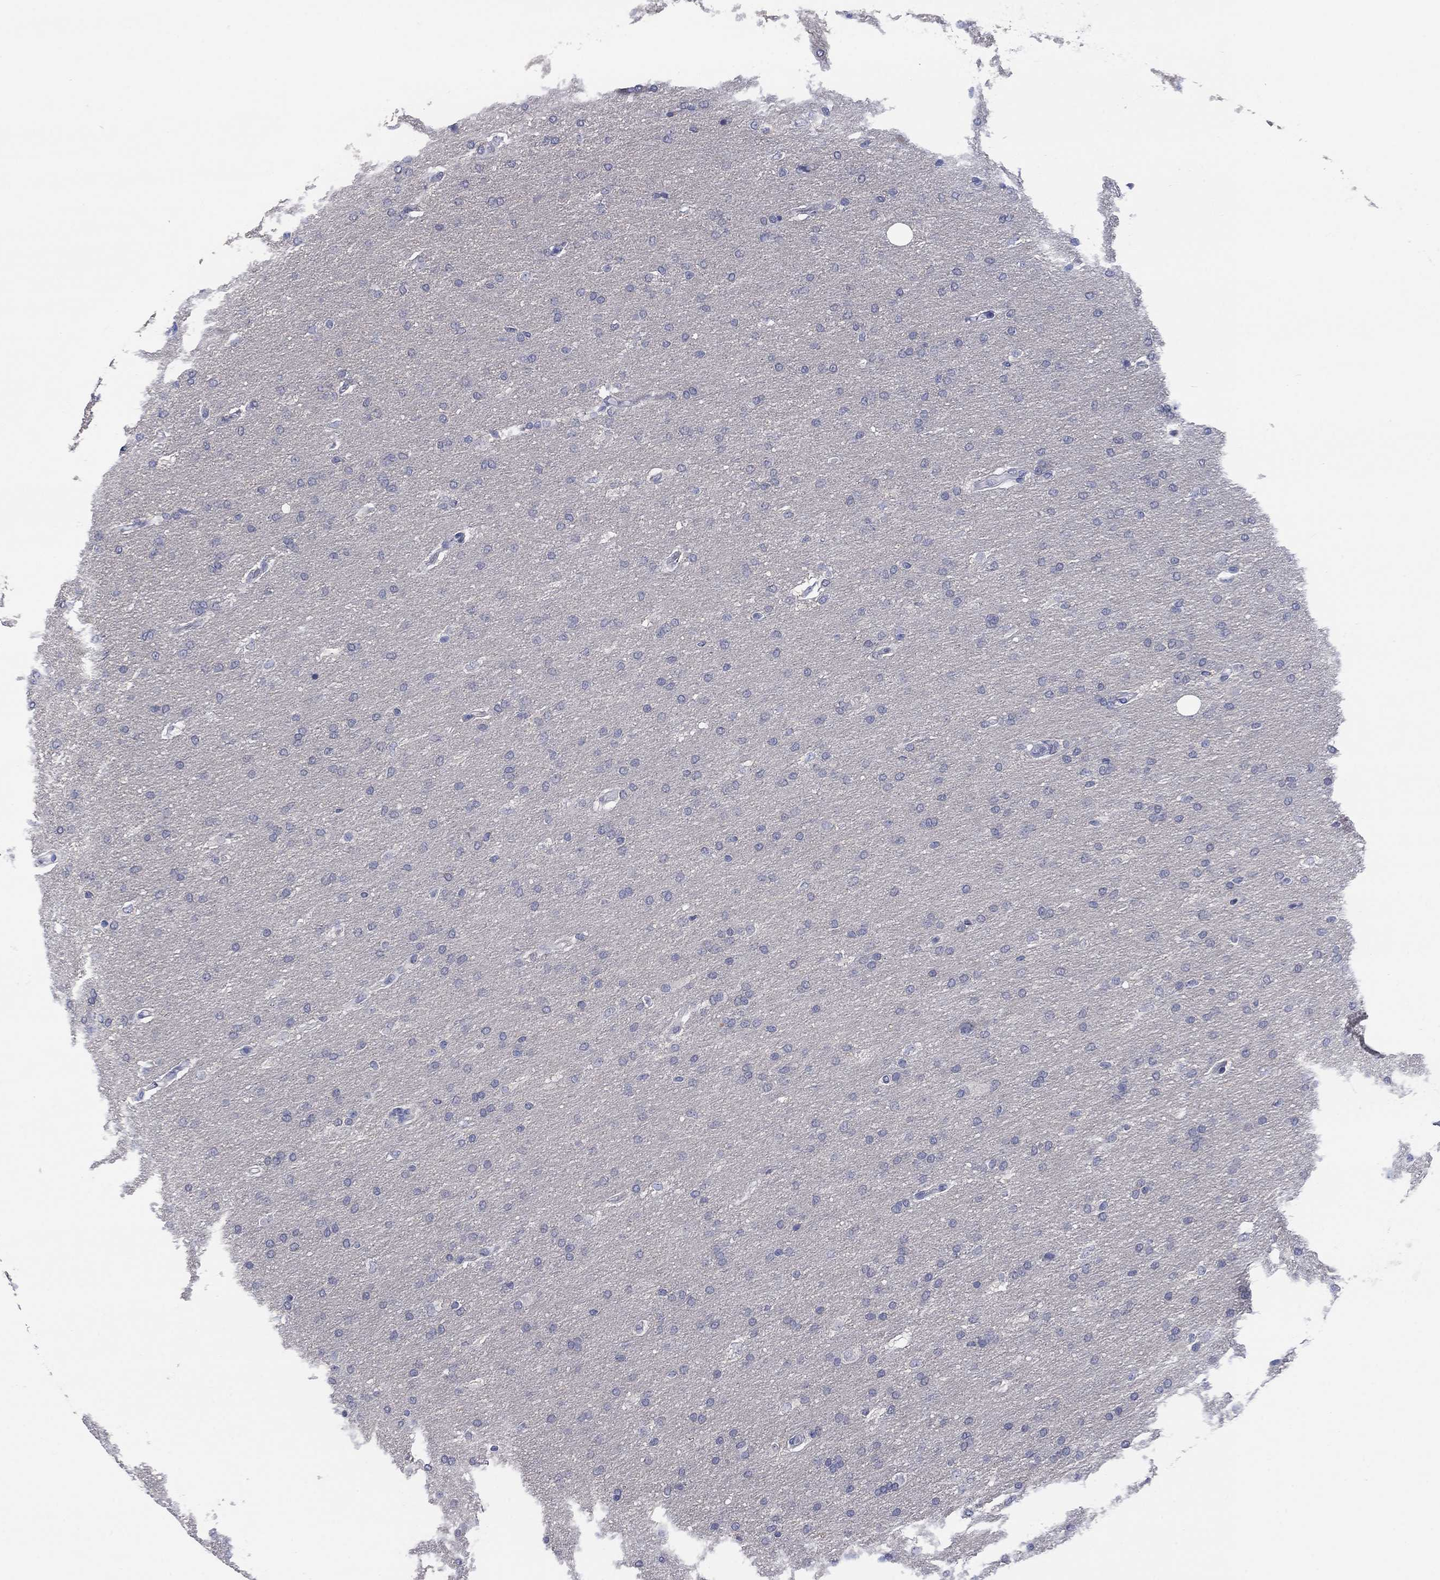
{"staining": {"intensity": "negative", "quantity": "none", "location": "none"}, "tissue": "glioma", "cell_type": "Tumor cells", "image_type": "cancer", "snomed": [{"axis": "morphology", "description": "Glioma, malignant, Low grade"}, {"axis": "topography", "description": "Brain"}], "caption": "Tumor cells show no significant protein expression in glioma. (DAB immunohistochemistry with hematoxylin counter stain).", "gene": "FER1L6", "patient": {"sex": "female", "age": 37}}